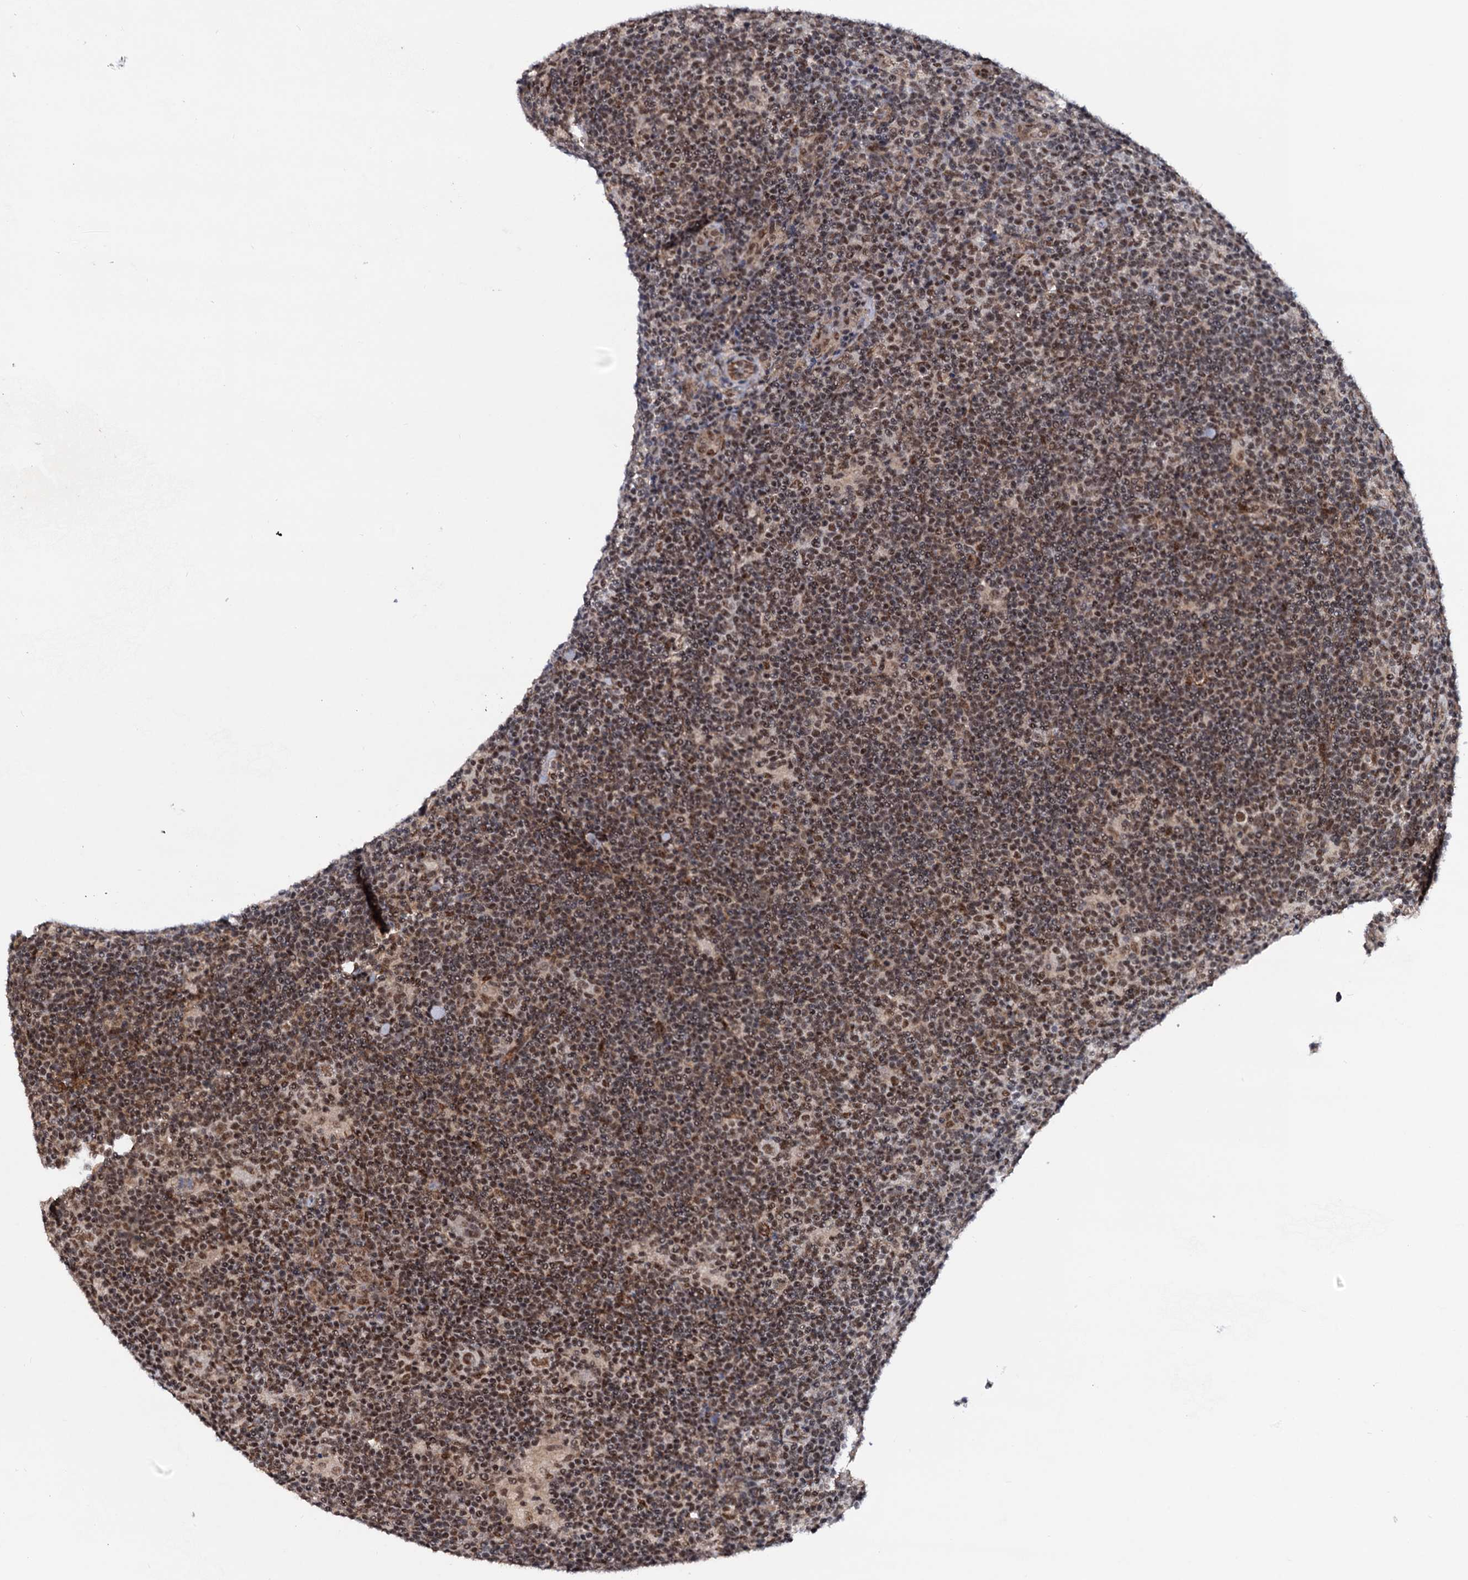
{"staining": {"intensity": "moderate", "quantity": ">75%", "location": "nuclear"}, "tissue": "lymphoma", "cell_type": "Tumor cells", "image_type": "cancer", "snomed": [{"axis": "morphology", "description": "Hodgkin's disease, NOS"}, {"axis": "topography", "description": "Lymph node"}], "caption": "Tumor cells reveal moderate nuclear staining in about >75% of cells in Hodgkin's disease.", "gene": "TBC1D12", "patient": {"sex": "female", "age": 57}}